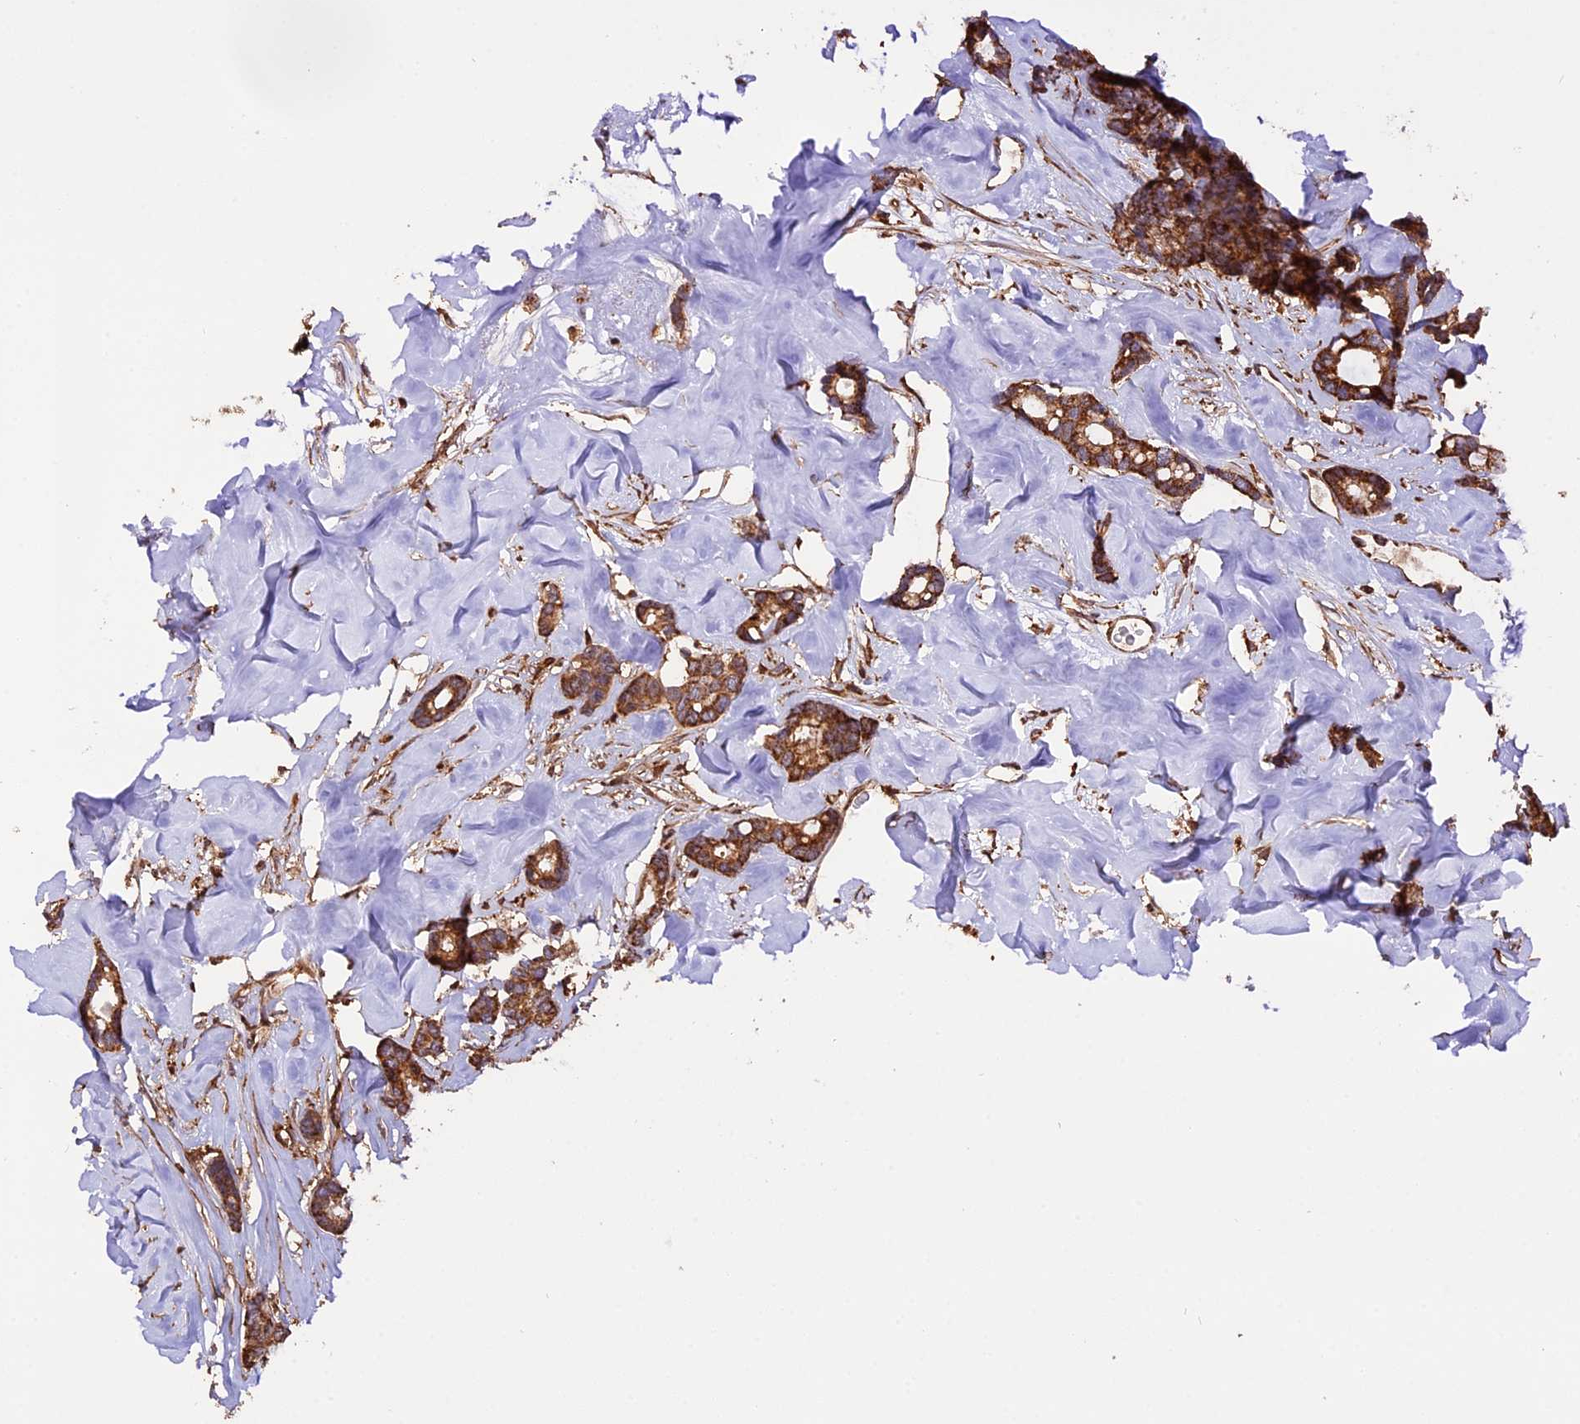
{"staining": {"intensity": "strong", "quantity": ">75%", "location": "cytoplasmic/membranous"}, "tissue": "breast cancer", "cell_type": "Tumor cells", "image_type": "cancer", "snomed": [{"axis": "morphology", "description": "Duct carcinoma"}, {"axis": "topography", "description": "Breast"}], "caption": "Breast invasive ductal carcinoma tissue exhibits strong cytoplasmic/membranous staining in approximately >75% of tumor cells, visualized by immunohistochemistry.", "gene": "HERPUD1", "patient": {"sex": "female", "age": 87}}